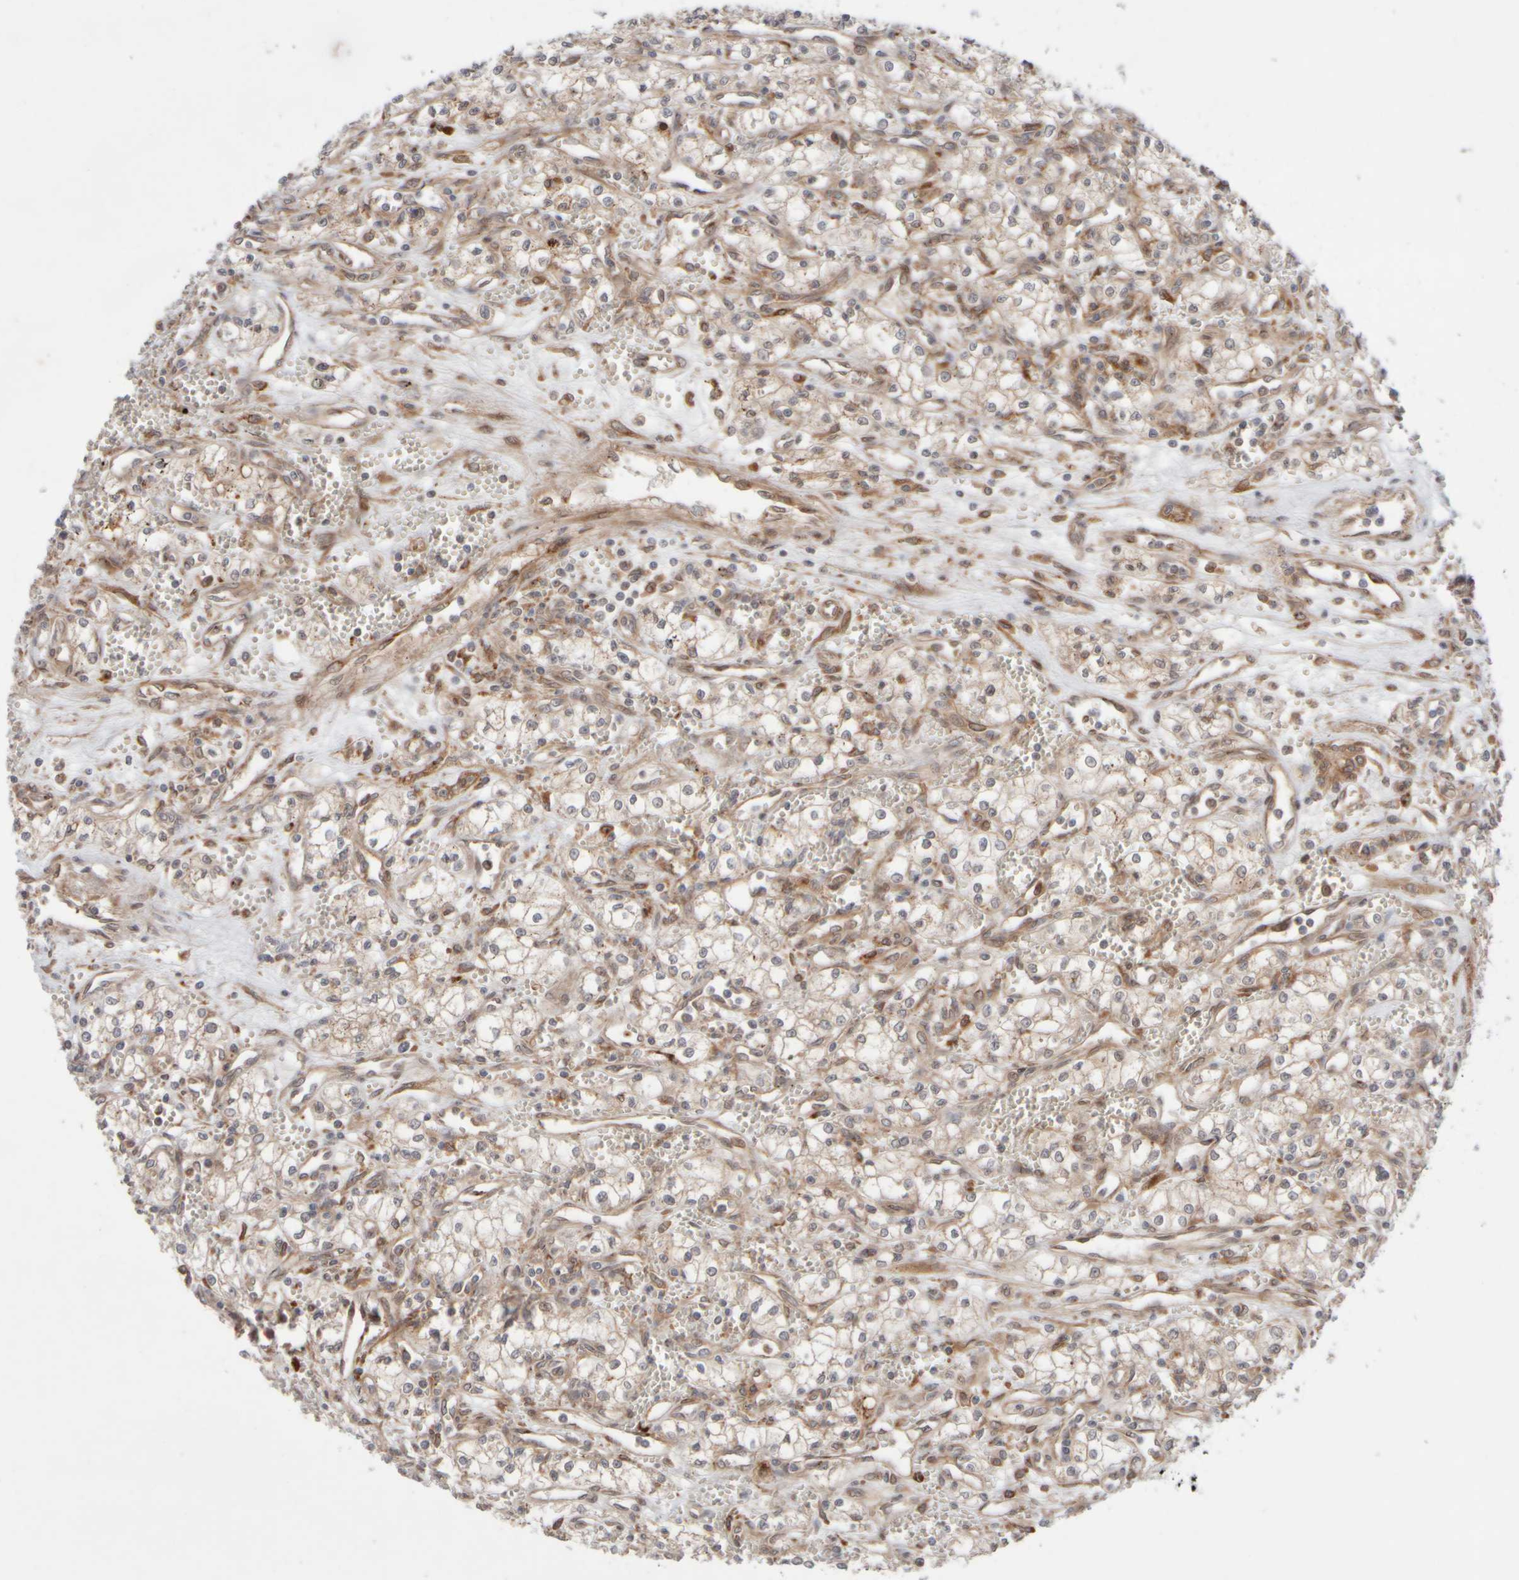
{"staining": {"intensity": "weak", "quantity": ">75%", "location": "cytoplasmic/membranous"}, "tissue": "renal cancer", "cell_type": "Tumor cells", "image_type": "cancer", "snomed": [{"axis": "morphology", "description": "Adenocarcinoma, NOS"}, {"axis": "topography", "description": "Kidney"}], "caption": "High-magnification brightfield microscopy of renal cancer stained with DAB (brown) and counterstained with hematoxylin (blue). tumor cells exhibit weak cytoplasmic/membranous expression is identified in approximately>75% of cells. The protein is stained brown, and the nuclei are stained in blue (DAB (3,3'-diaminobenzidine) IHC with brightfield microscopy, high magnification).", "gene": "GCN1", "patient": {"sex": "male", "age": 59}}